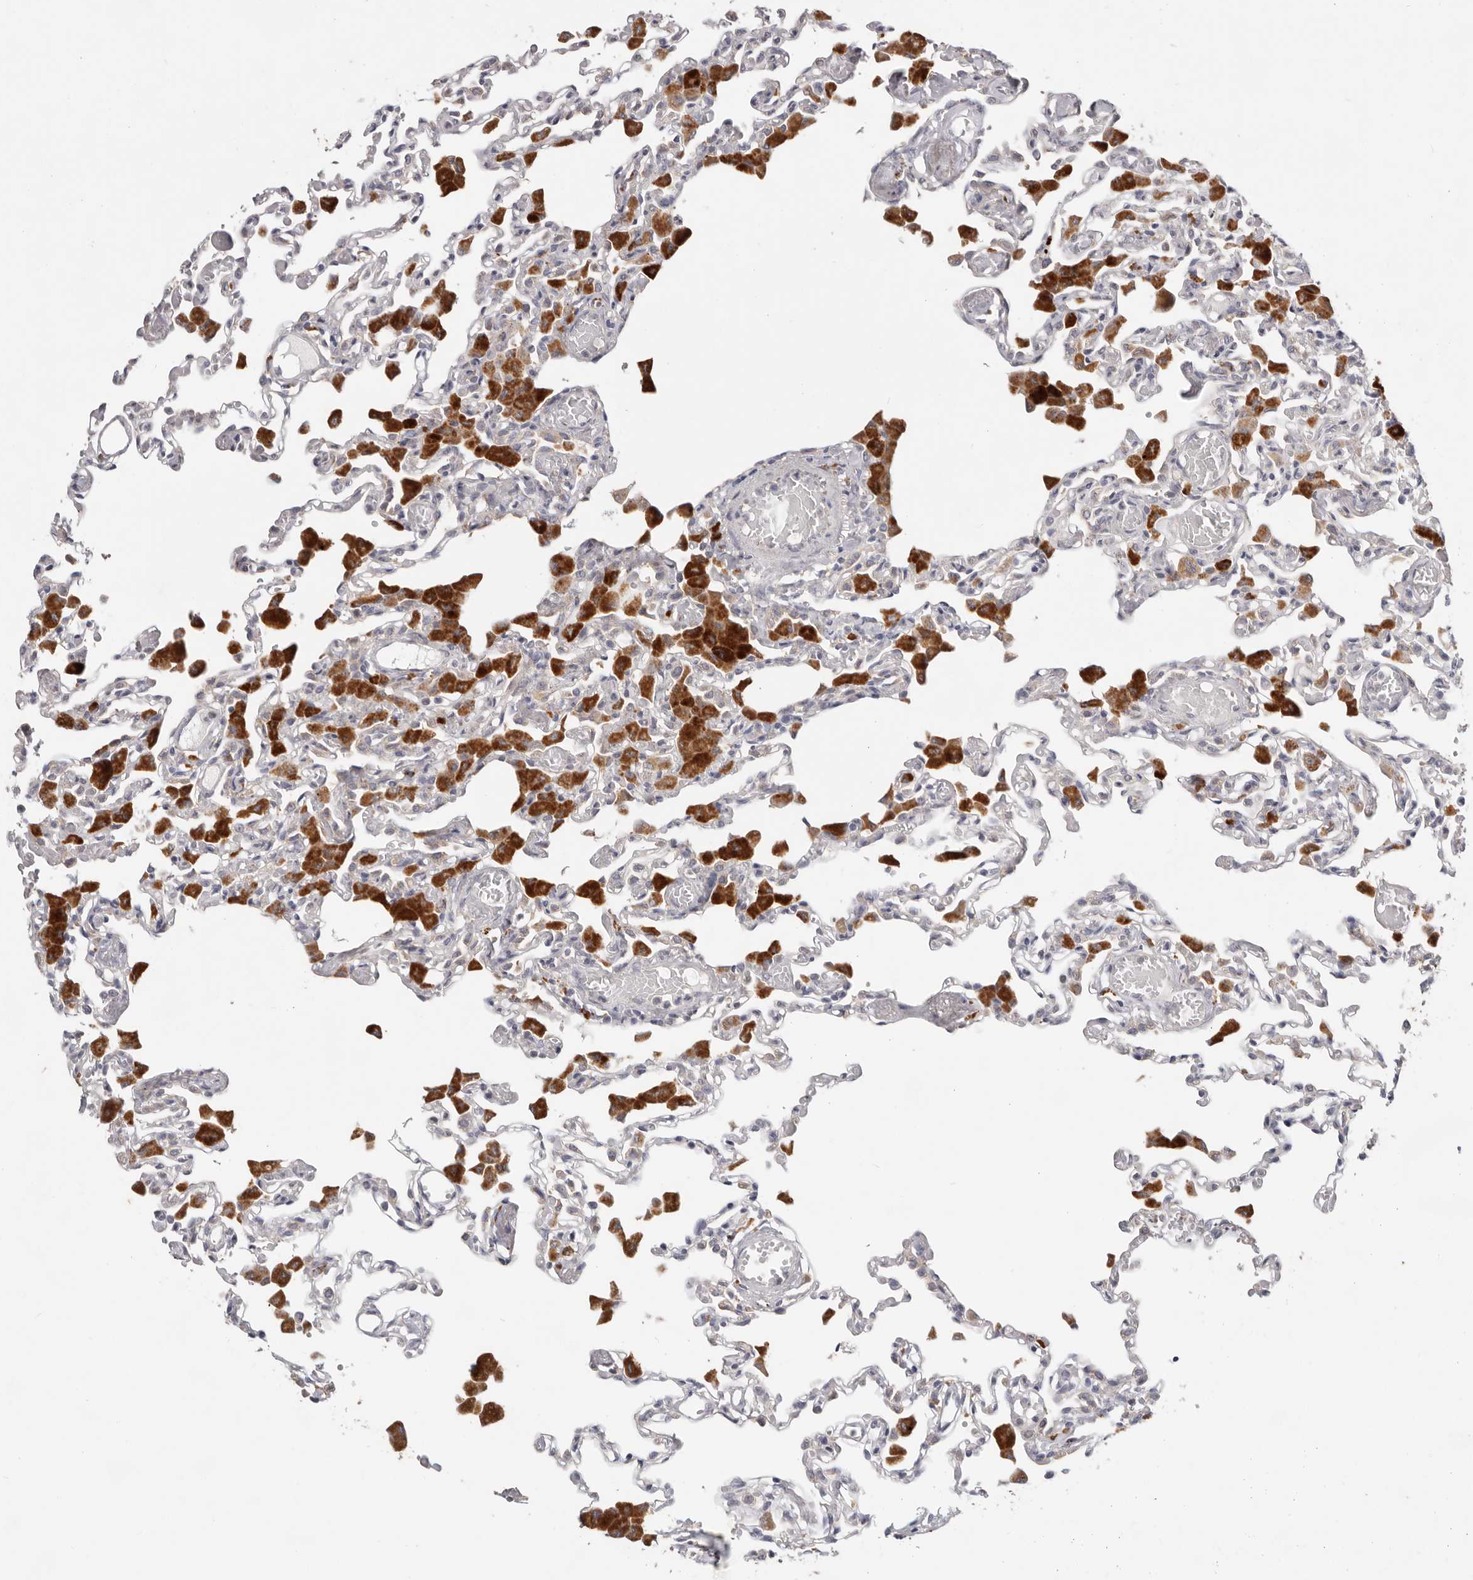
{"staining": {"intensity": "negative", "quantity": "none", "location": "none"}, "tissue": "lung", "cell_type": "Alveolar cells", "image_type": "normal", "snomed": [{"axis": "morphology", "description": "Normal tissue, NOS"}, {"axis": "topography", "description": "Bronchus"}, {"axis": "topography", "description": "Lung"}], "caption": "There is no significant positivity in alveolar cells of lung.", "gene": "WDR77", "patient": {"sex": "female", "age": 49}}